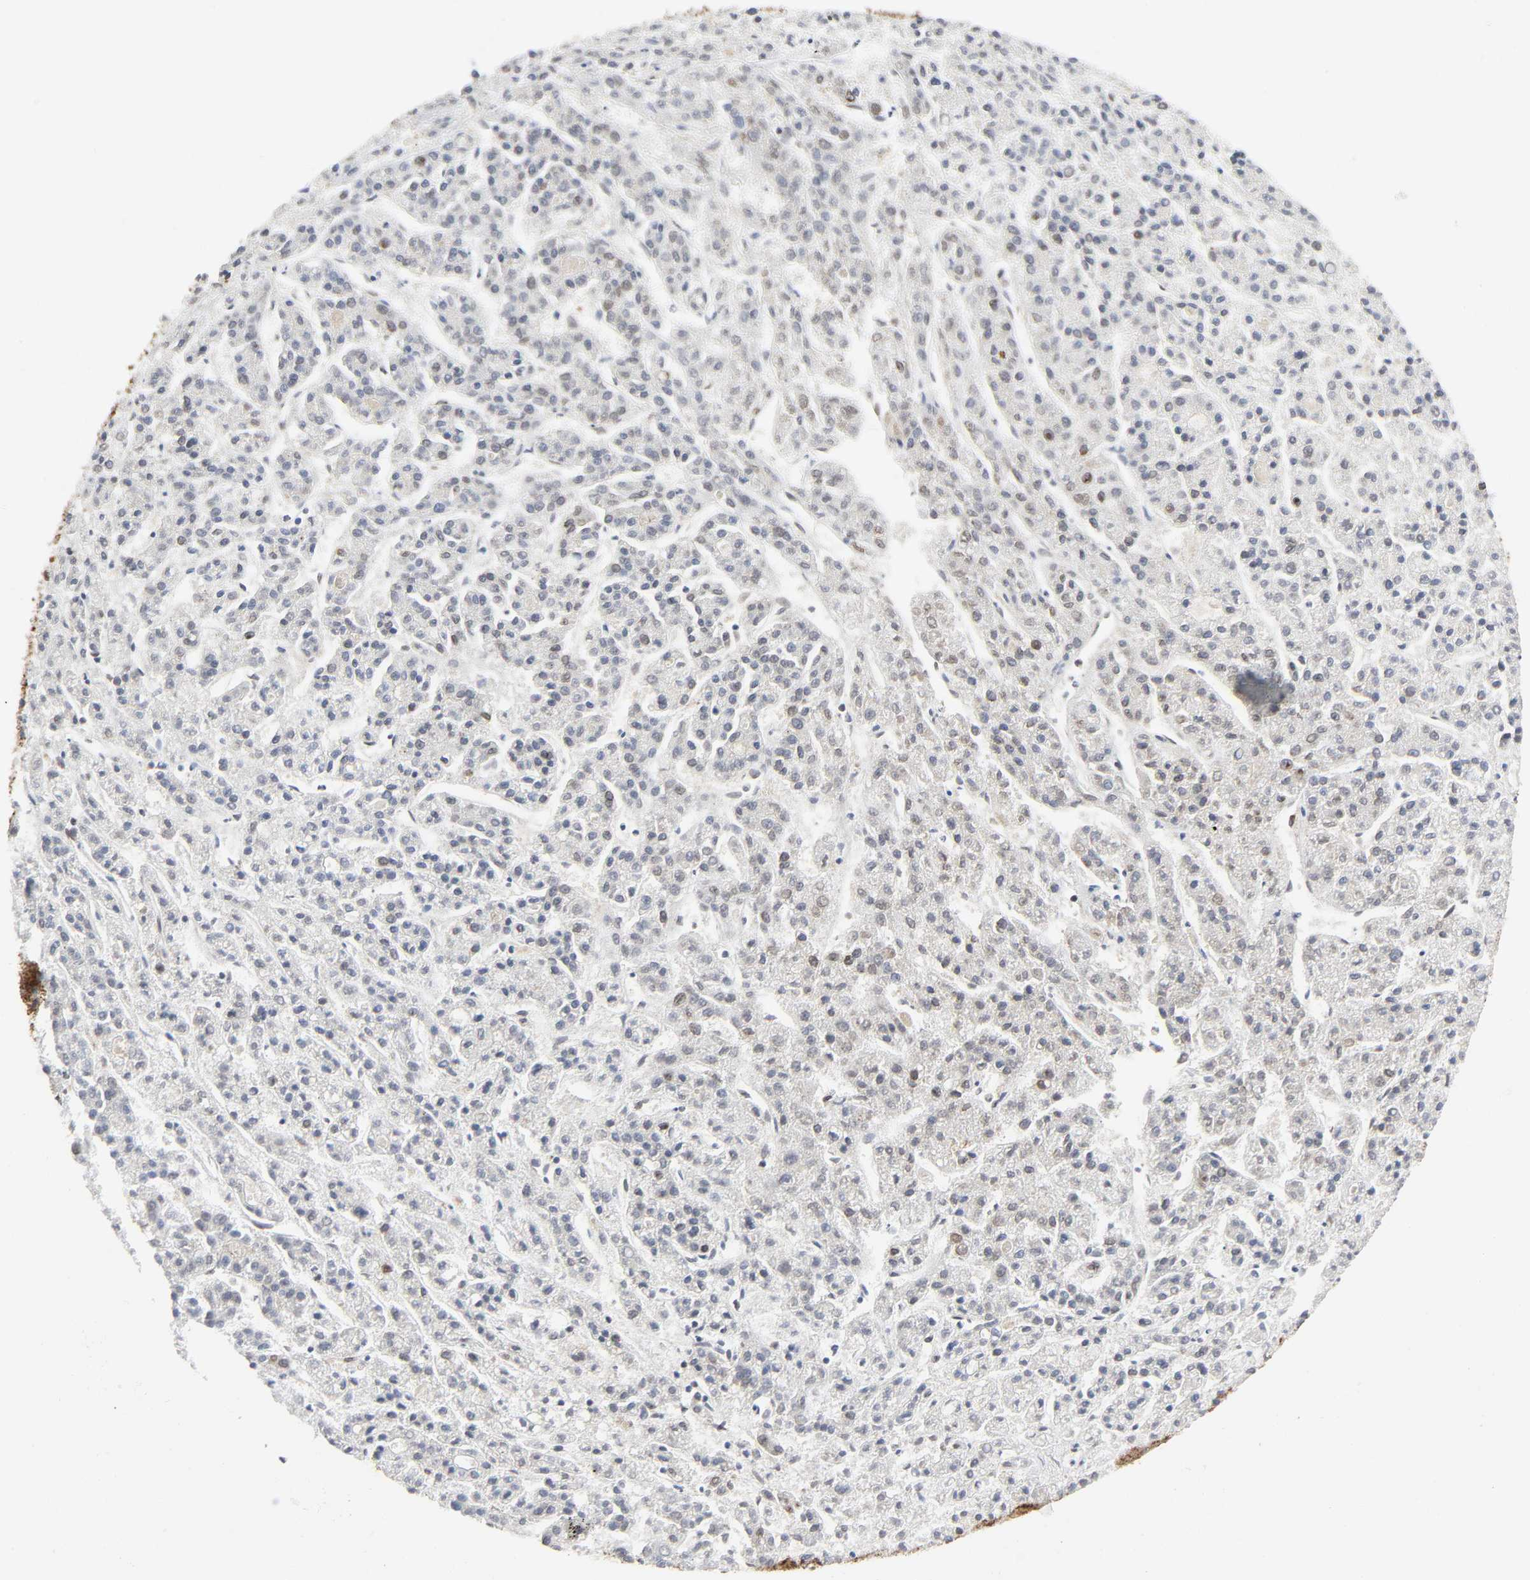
{"staining": {"intensity": "moderate", "quantity": "25%-75%", "location": "cytoplasmic/membranous,nuclear"}, "tissue": "liver cancer", "cell_type": "Tumor cells", "image_type": "cancer", "snomed": [{"axis": "morphology", "description": "Carcinoma, Hepatocellular, NOS"}, {"axis": "topography", "description": "Liver"}], "caption": "Tumor cells display moderate cytoplasmic/membranous and nuclear positivity in about 25%-75% of cells in liver hepatocellular carcinoma.", "gene": "RANGAP1", "patient": {"sex": "male", "age": 70}}